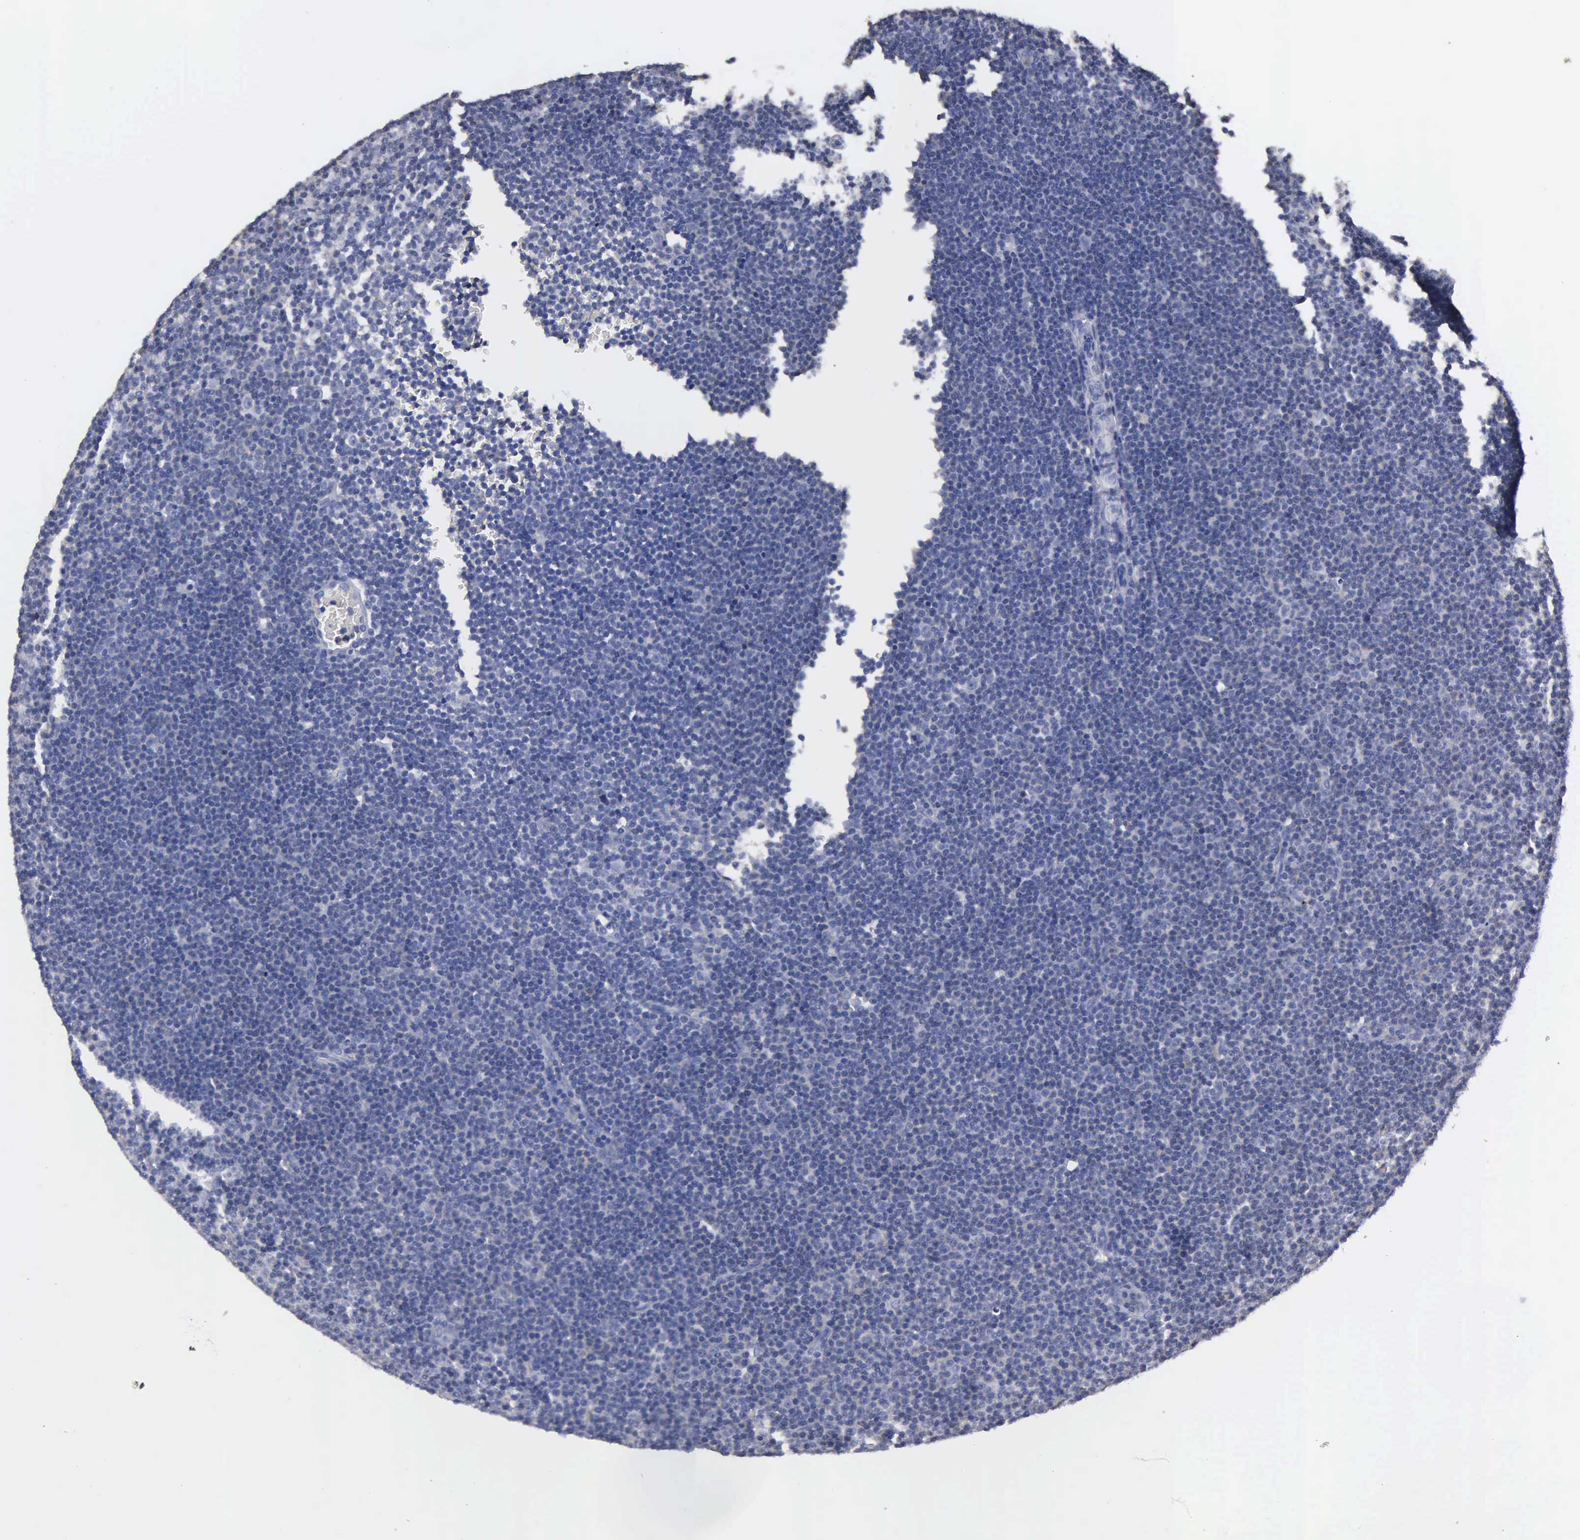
{"staining": {"intensity": "negative", "quantity": "none", "location": "none"}, "tissue": "lymphoma", "cell_type": "Tumor cells", "image_type": "cancer", "snomed": [{"axis": "morphology", "description": "Malignant lymphoma, non-Hodgkin's type, Low grade"}, {"axis": "topography", "description": "Lymph node"}], "caption": "The photomicrograph demonstrates no significant staining in tumor cells of lymphoma.", "gene": "G6PD", "patient": {"sex": "male", "age": 57}}